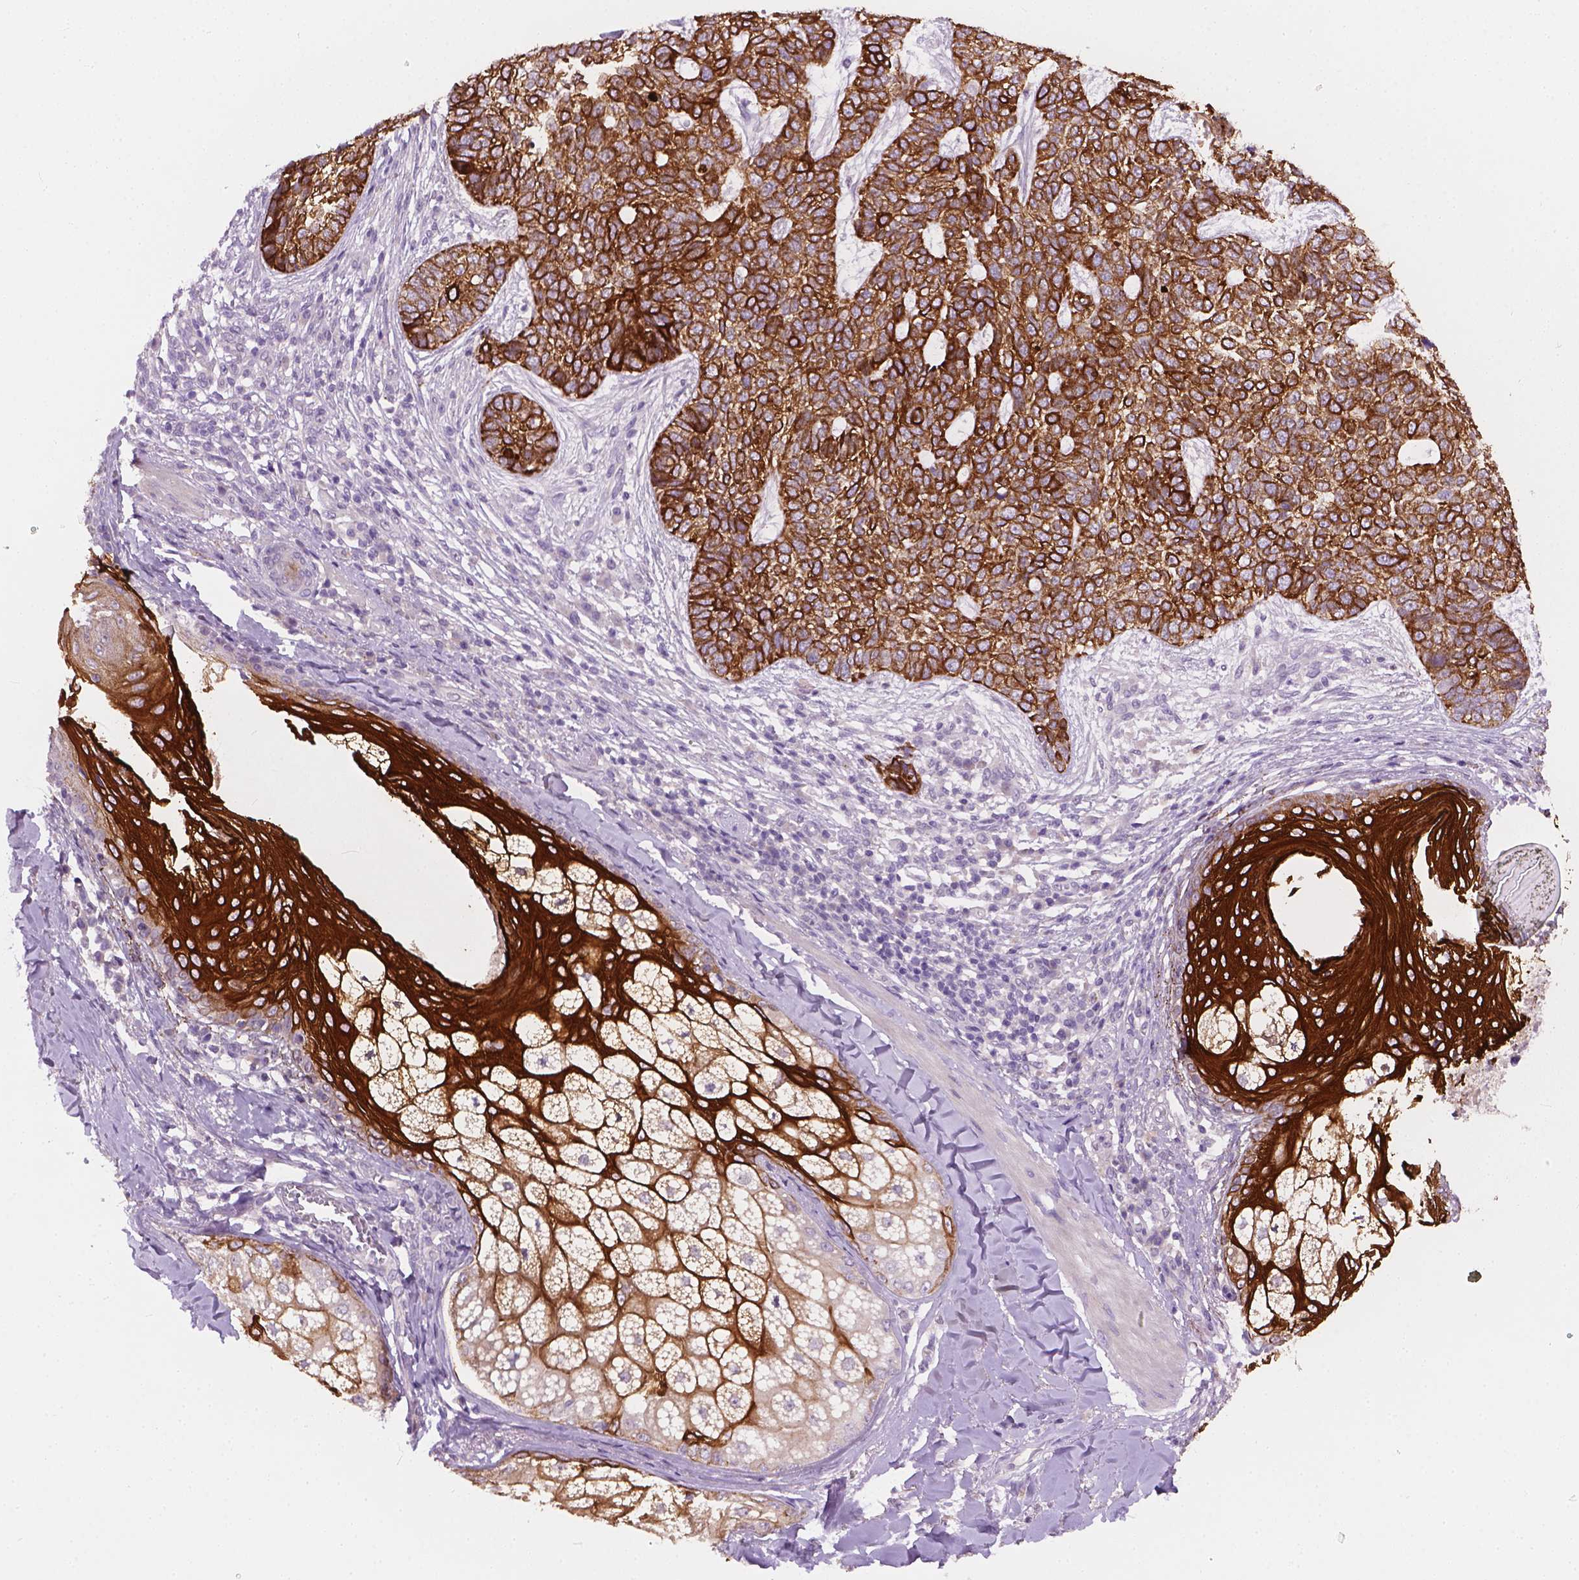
{"staining": {"intensity": "strong", "quantity": ">75%", "location": "cytoplasmic/membranous"}, "tissue": "skin cancer", "cell_type": "Tumor cells", "image_type": "cancer", "snomed": [{"axis": "morphology", "description": "Basal cell carcinoma"}, {"axis": "topography", "description": "Skin"}], "caption": "This micrograph reveals IHC staining of human basal cell carcinoma (skin), with high strong cytoplasmic/membranous staining in approximately >75% of tumor cells.", "gene": "KRT17", "patient": {"sex": "female", "age": 69}}